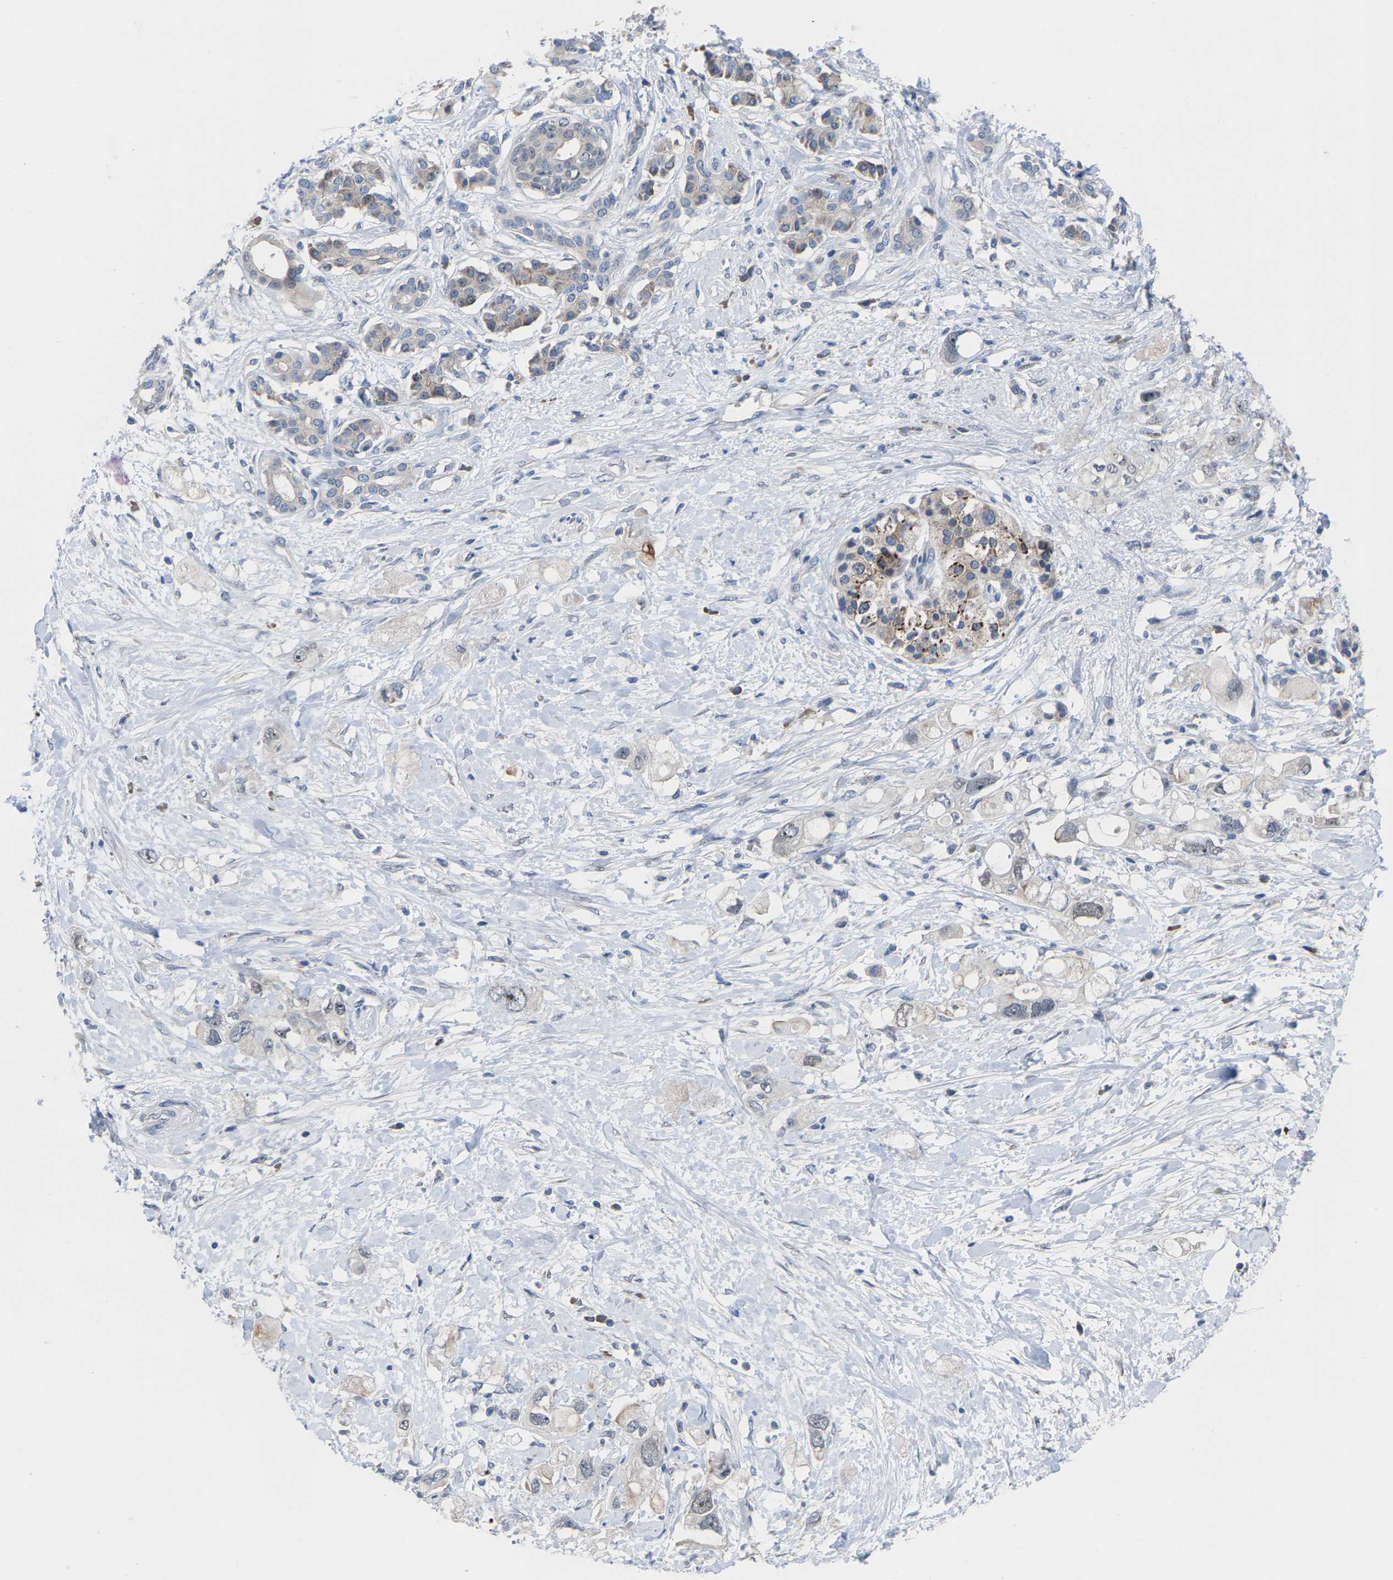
{"staining": {"intensity": "weak", "quantity": "<25%", "location": "cytoplasmic/membranous"}, "tissue": "pancreatic cancer", "cell_type": "Tumor cells", "image_type": "cancer", "snomed": [{"axis": "morphology", "description": "Adenocarcinoma, NOS"}, {"axis": "topography", "description": "Pancreas"}], "caption": "Adenocarcinoma (pancreatic) was stained to show a protein in brown. There is no significant staining in tumor cells.", "gene": "HAUS6", "patient": {"sex": "female", "age": 56}}